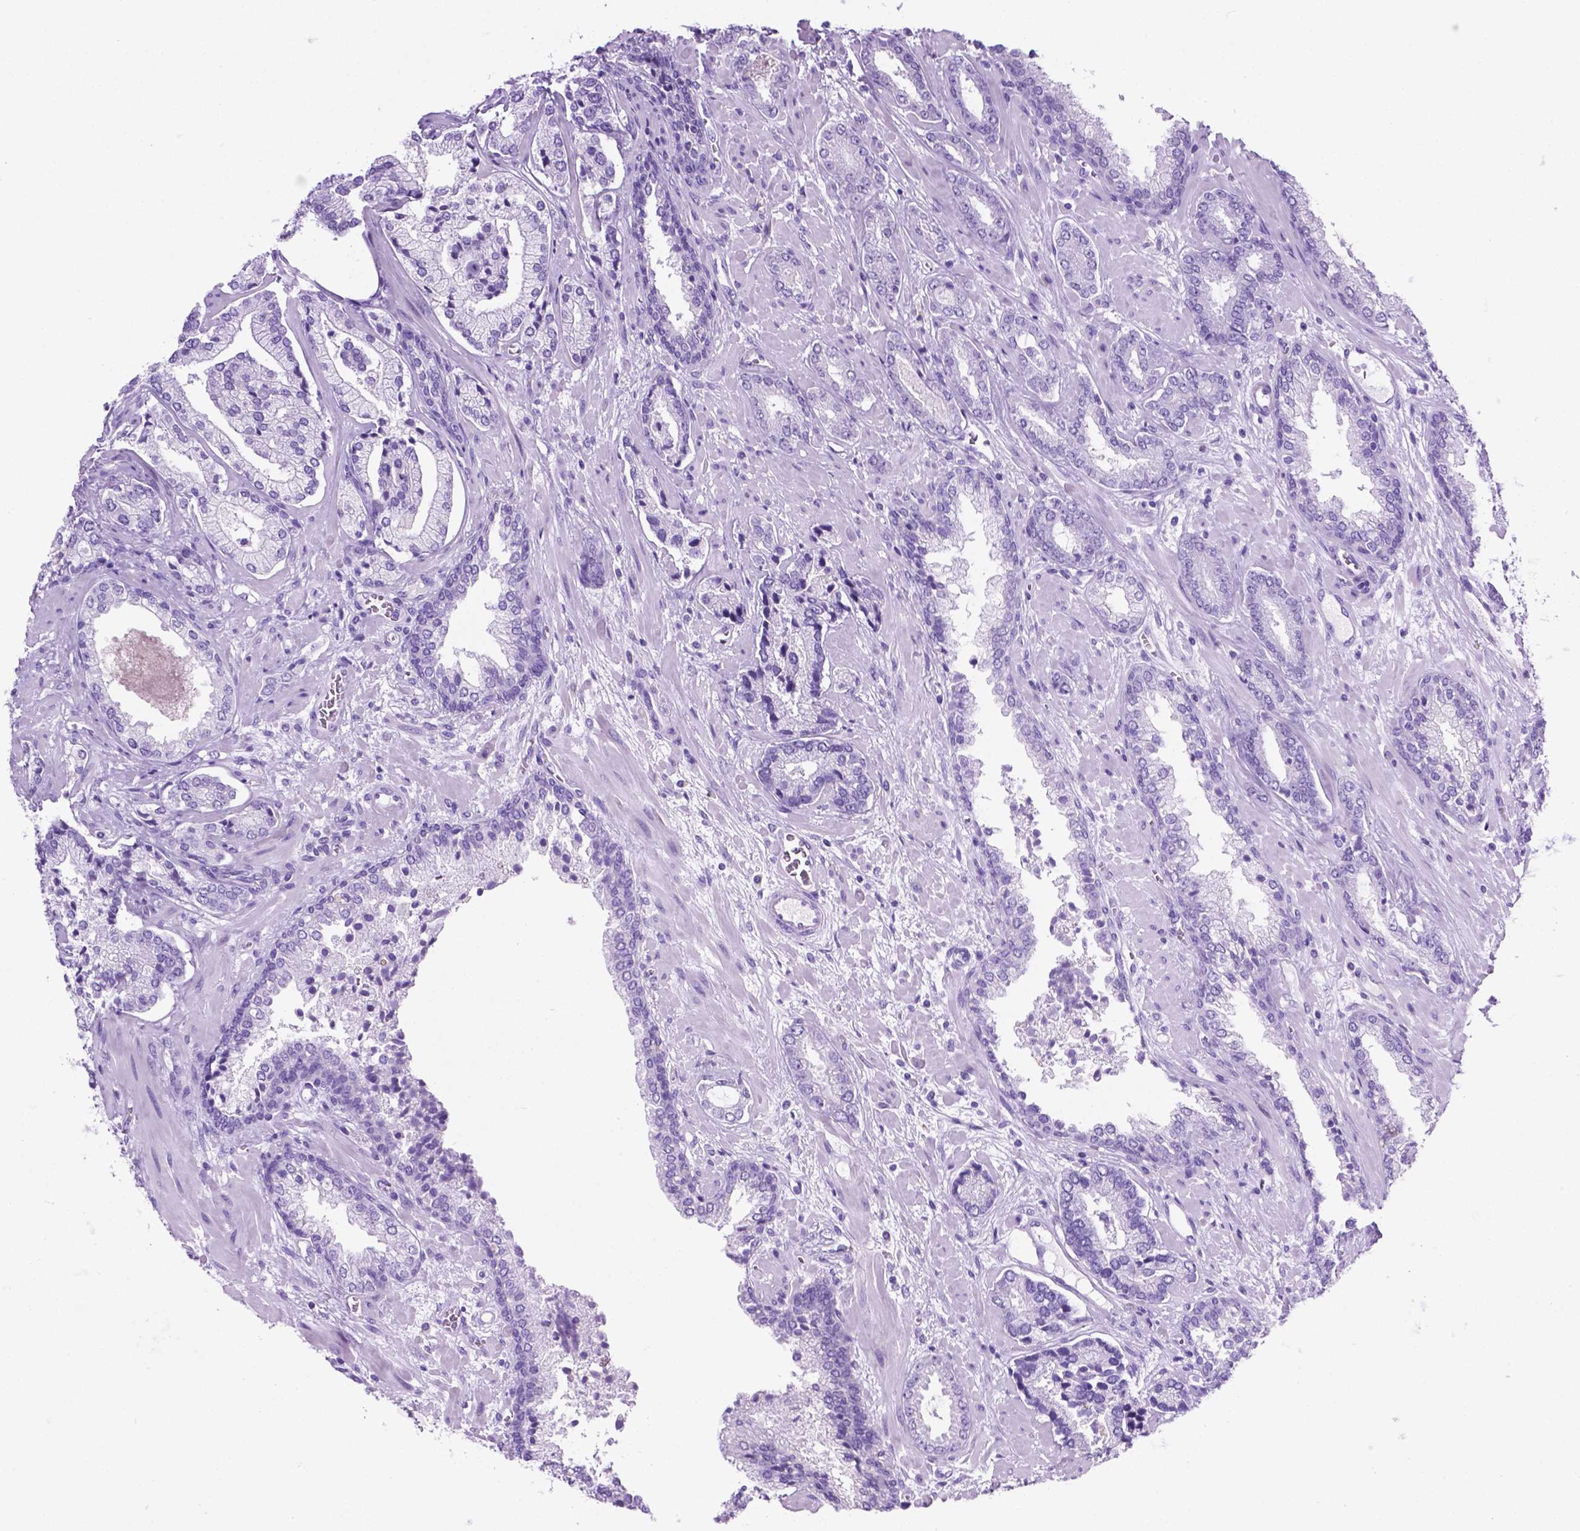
{"staining": {"intensity": "negative", "quantity": "none", "location": "none"}, "tissue": "prostate cancer", "cell_type": "Tumor cells", "image_type": "cancer", "snomed": [{"axis": "morphology", "description": "Adenocarcinoma, Low grade"}, {"axis": "topography", "description": "Prostate"}], "caption": "Immunohistochemistry (IHC) of adenocarcinoma (low-grade) (prostate) exhibits no expression in tumor cells.", "gene": "C17orf107", "patient": {"sex": "male", "age": 61}}